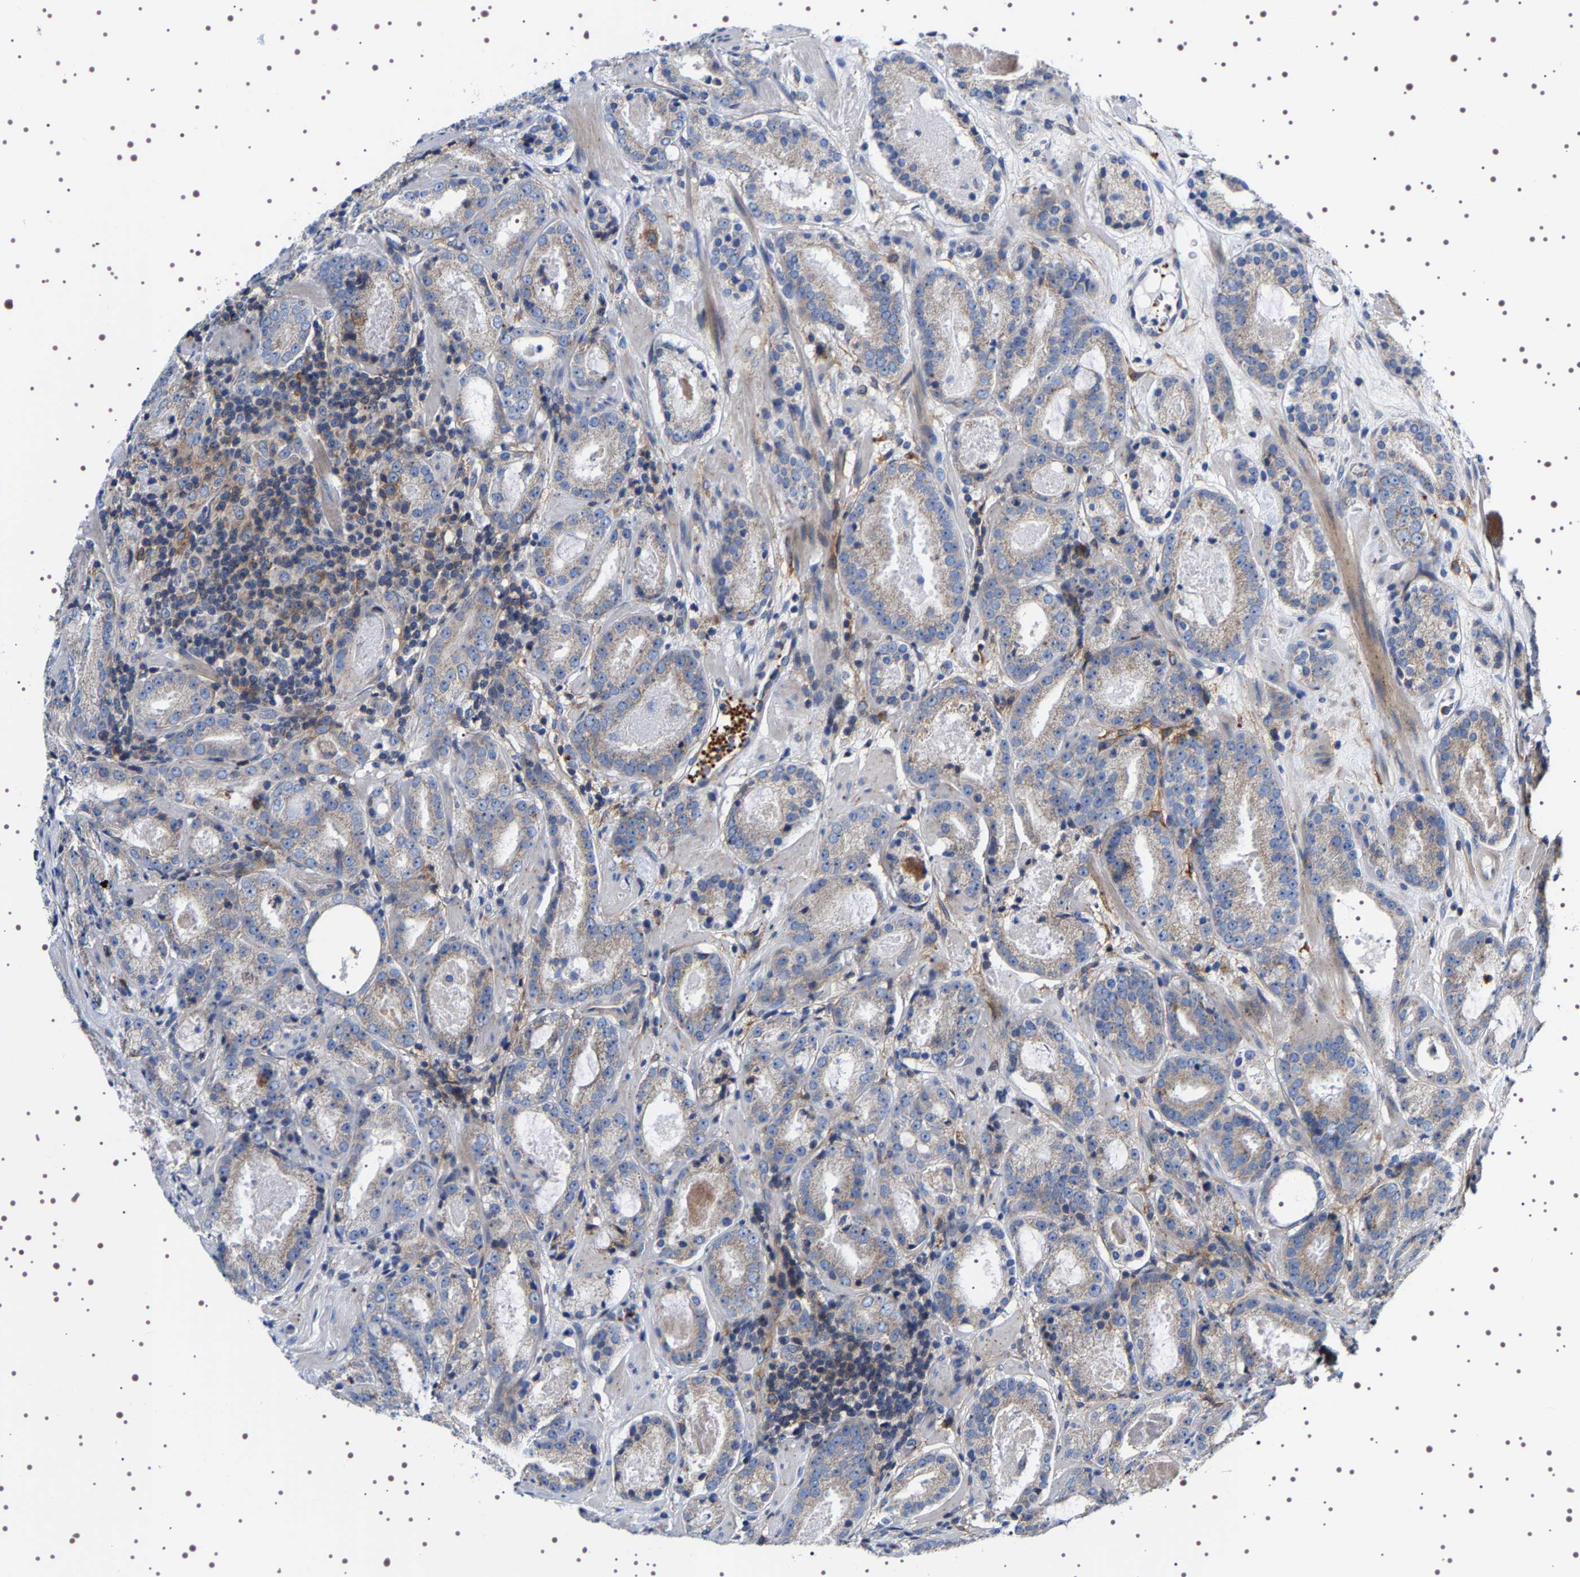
{"staining": {"intensity": "weak", "quantity": "<25%", "location": "cytoplasmic/membranous"}, "tissue": "prostate cancer", "cell_type": "Tumor cells", "image_type": "cancer", "snomed": [{"axis": "morphology", "description": "Adenocarcinoma, Low grade"}, {"axis": "topography", "description": "Prostate"}], "caption": "The IHC photomicrograph has no significant positivity in tumor cells of prostate cancer (low-grade adenocarcinoma) tissue.", "gene": "SQLE", "patient": {"sex": "male", "age": 69}}